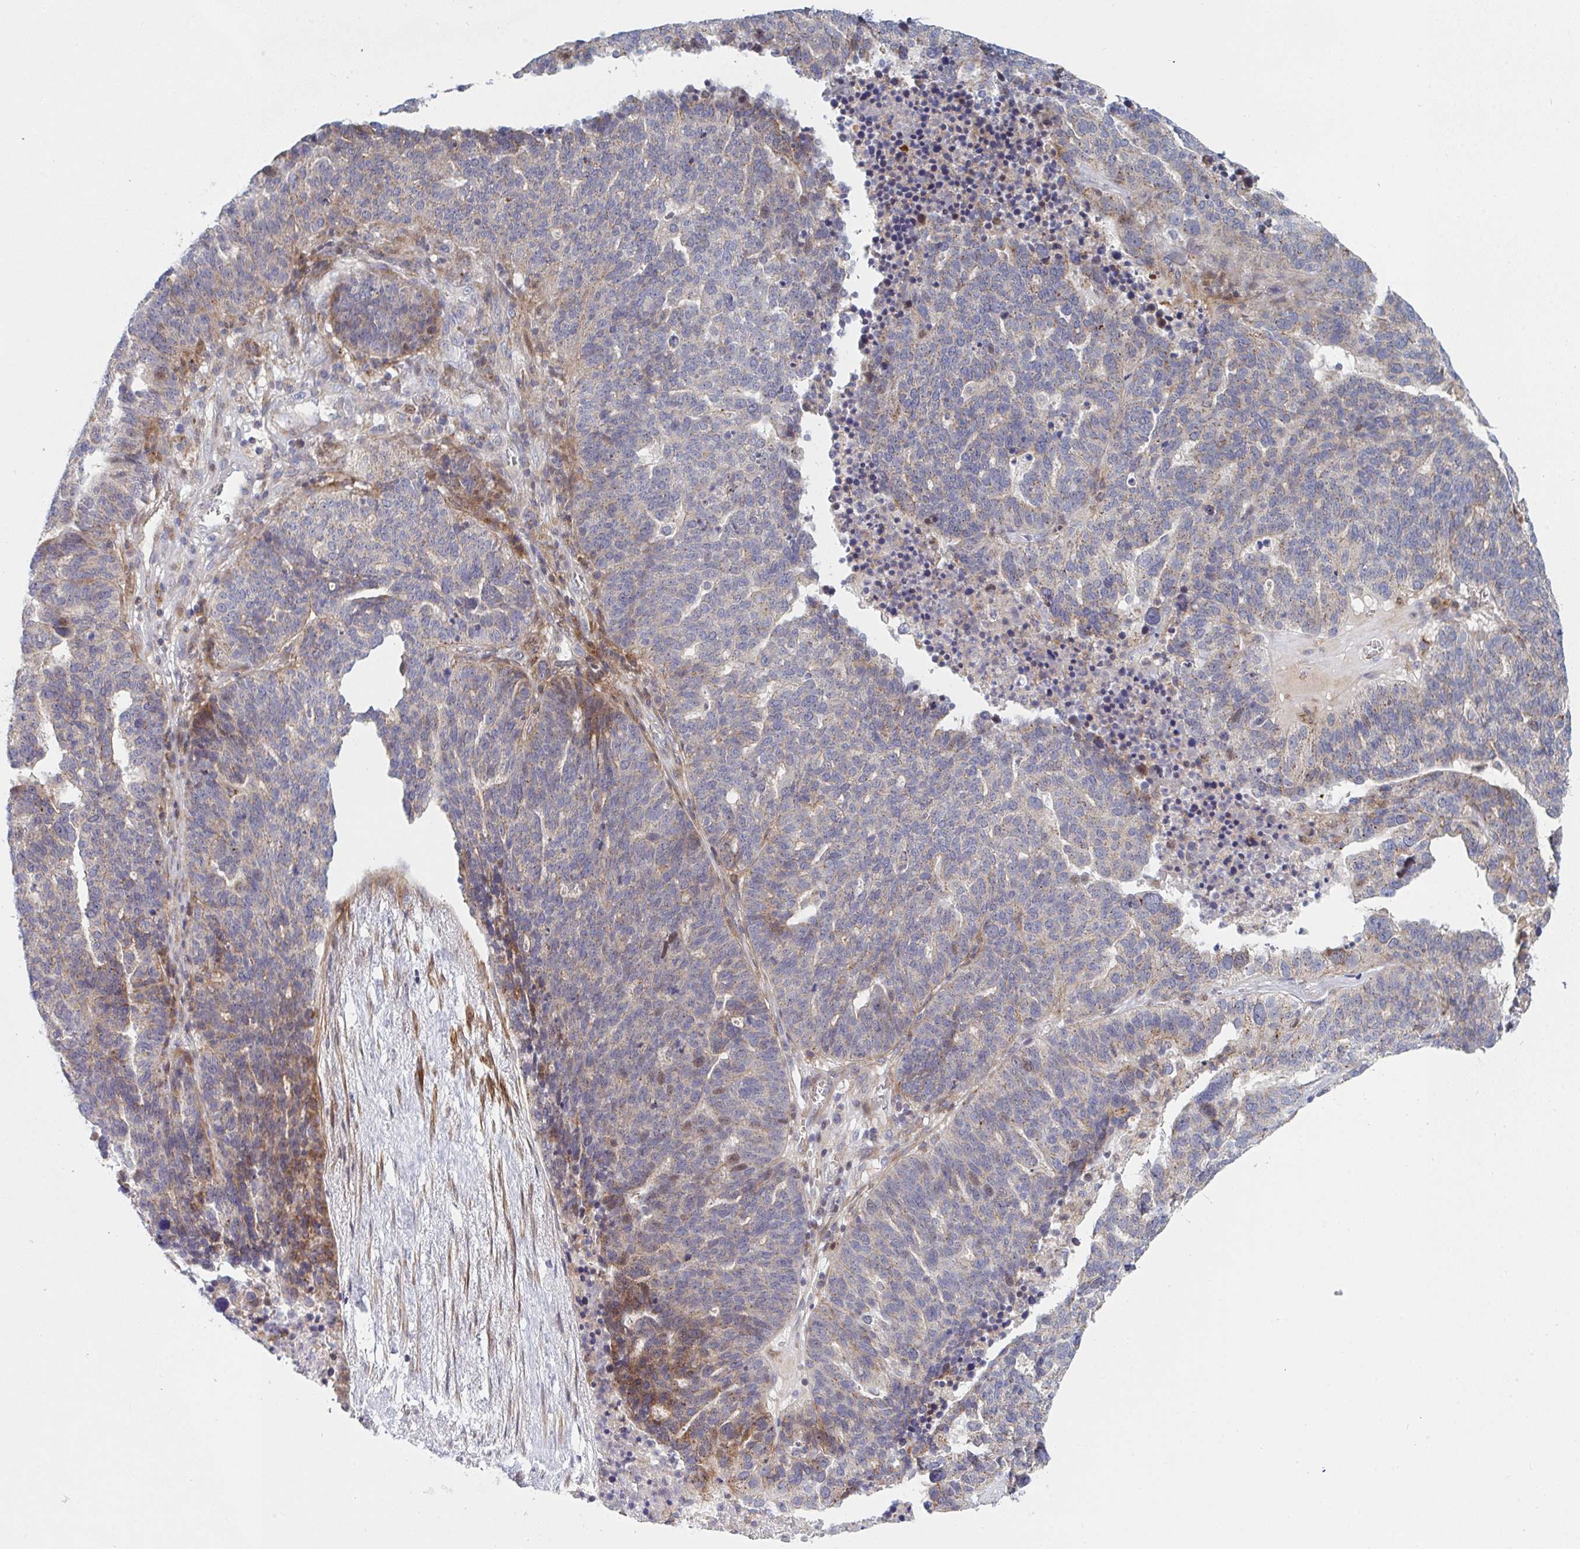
{"staining": {"intensity": "weak", "quantity": "<25%", "location": "cytoplasmic/membranous"}, "tissue": "ovarian cancer", "cell_type": "Tumor cells", "image_type": "cancer", "snomed": [{"axis": "morphology", "description": "Cystadenocarcinoma, serous, NOS"}, {"axis": "topography", "description": "Ovary"}], "caption": "The IHC image has no significant staining in tumor cells of ovarian serous cystadenocarcinoma tissue.", "gene": "TNFSF4", "patient": {"sex": "female", "age": 59}}